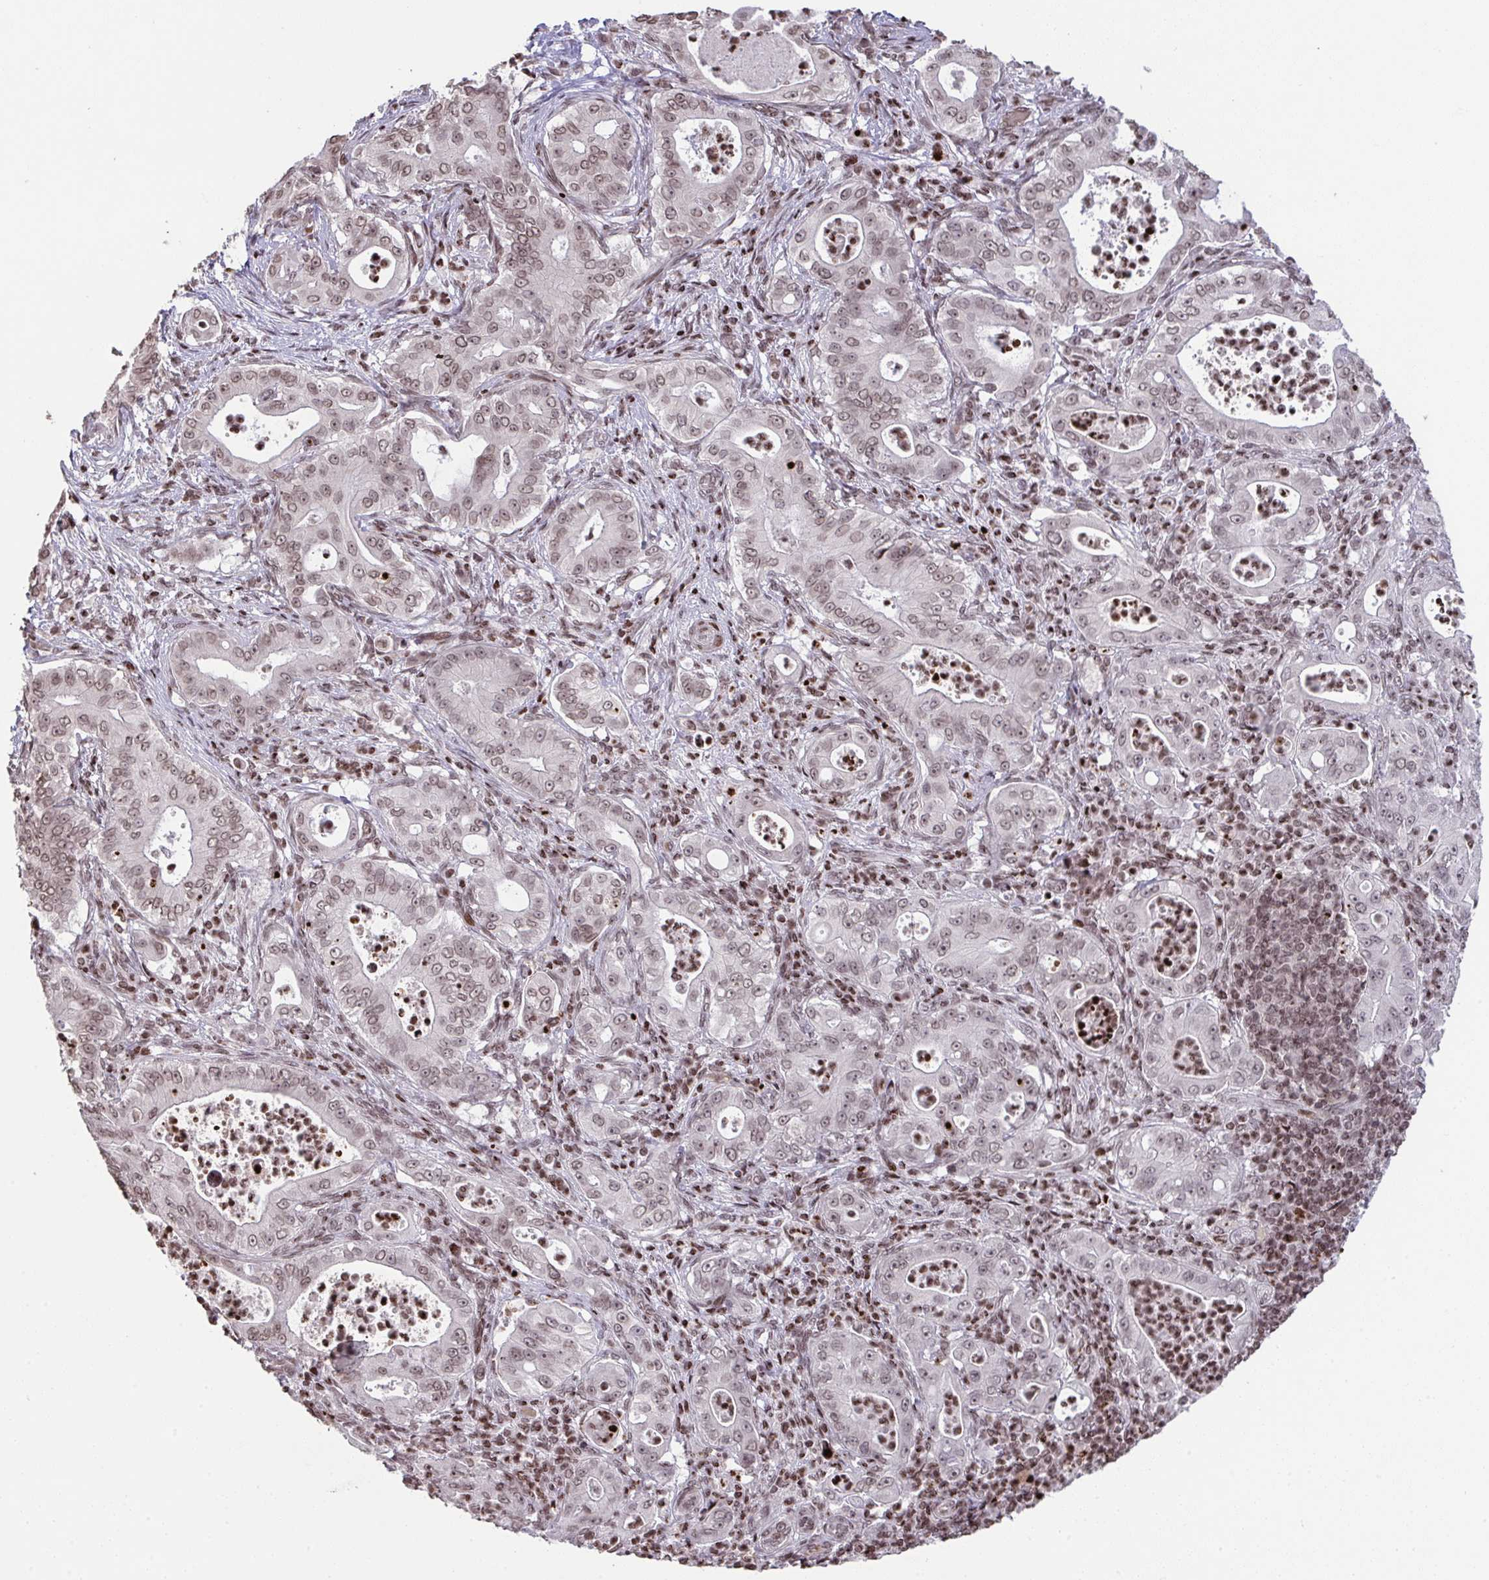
{"staining": {"intensity": "weak", "quantity": ">75%", "location": "nuclear"}, "tissue": "pancreatic cancer", "cell_type": "Tumor cells", "image_type": "cancer", "snomed": [{"axis": "morphology", "description": "Adenocarcinoma, NOS"}, {"axis": "topography", "description": "Pancreas"}], "caption": "This histopathology image displays pancreatic cancer stained with immunohistochemistry (IHC) to label a protein in brown. The nuclear of tumor cells show weak positivity for the protein. Nuclei are counter-stained blue.", "gene": "NIP7", "patient": {"sex": "male", "age": 71}}